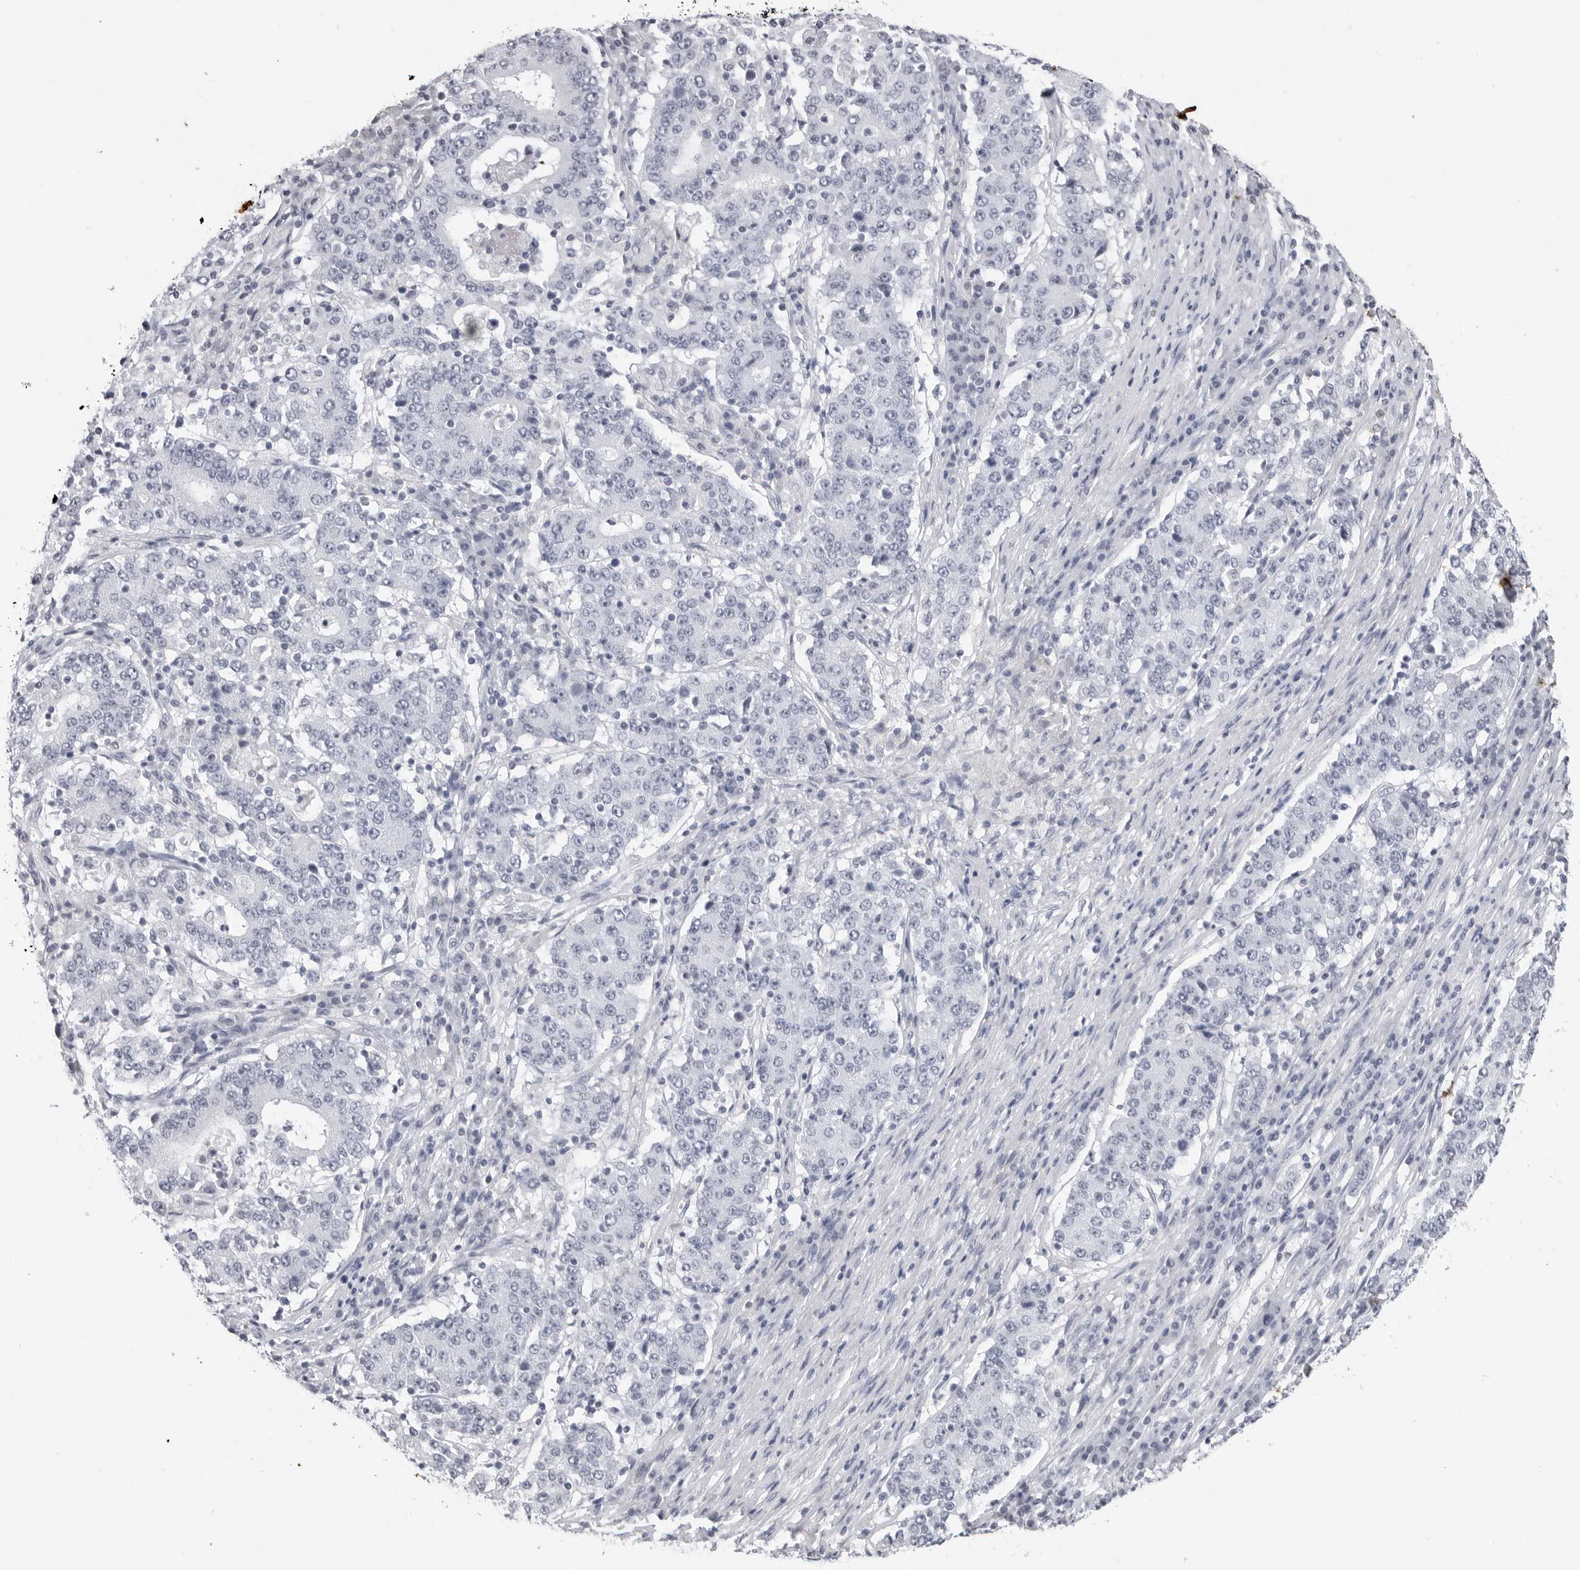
{"staining": {"intensity": "negative", "quantity": "none", "location": "none"}, "tissue": "stomach cancer", "cell_type": "Tumor cells", "image_type": "cancer", "snomed": [{"axis": "morphology", "description": "Adenocarcinoma, NOS"}, {"axis": "topography", "description": "Stomach"}], "caption": "This is an immunohistochemistry micrograph of stomach cancer (adenocarcinoma). There is no positivity in tumor cells.", "gene": "PGA3", "patient": {"sex": "male", "age": 59}}